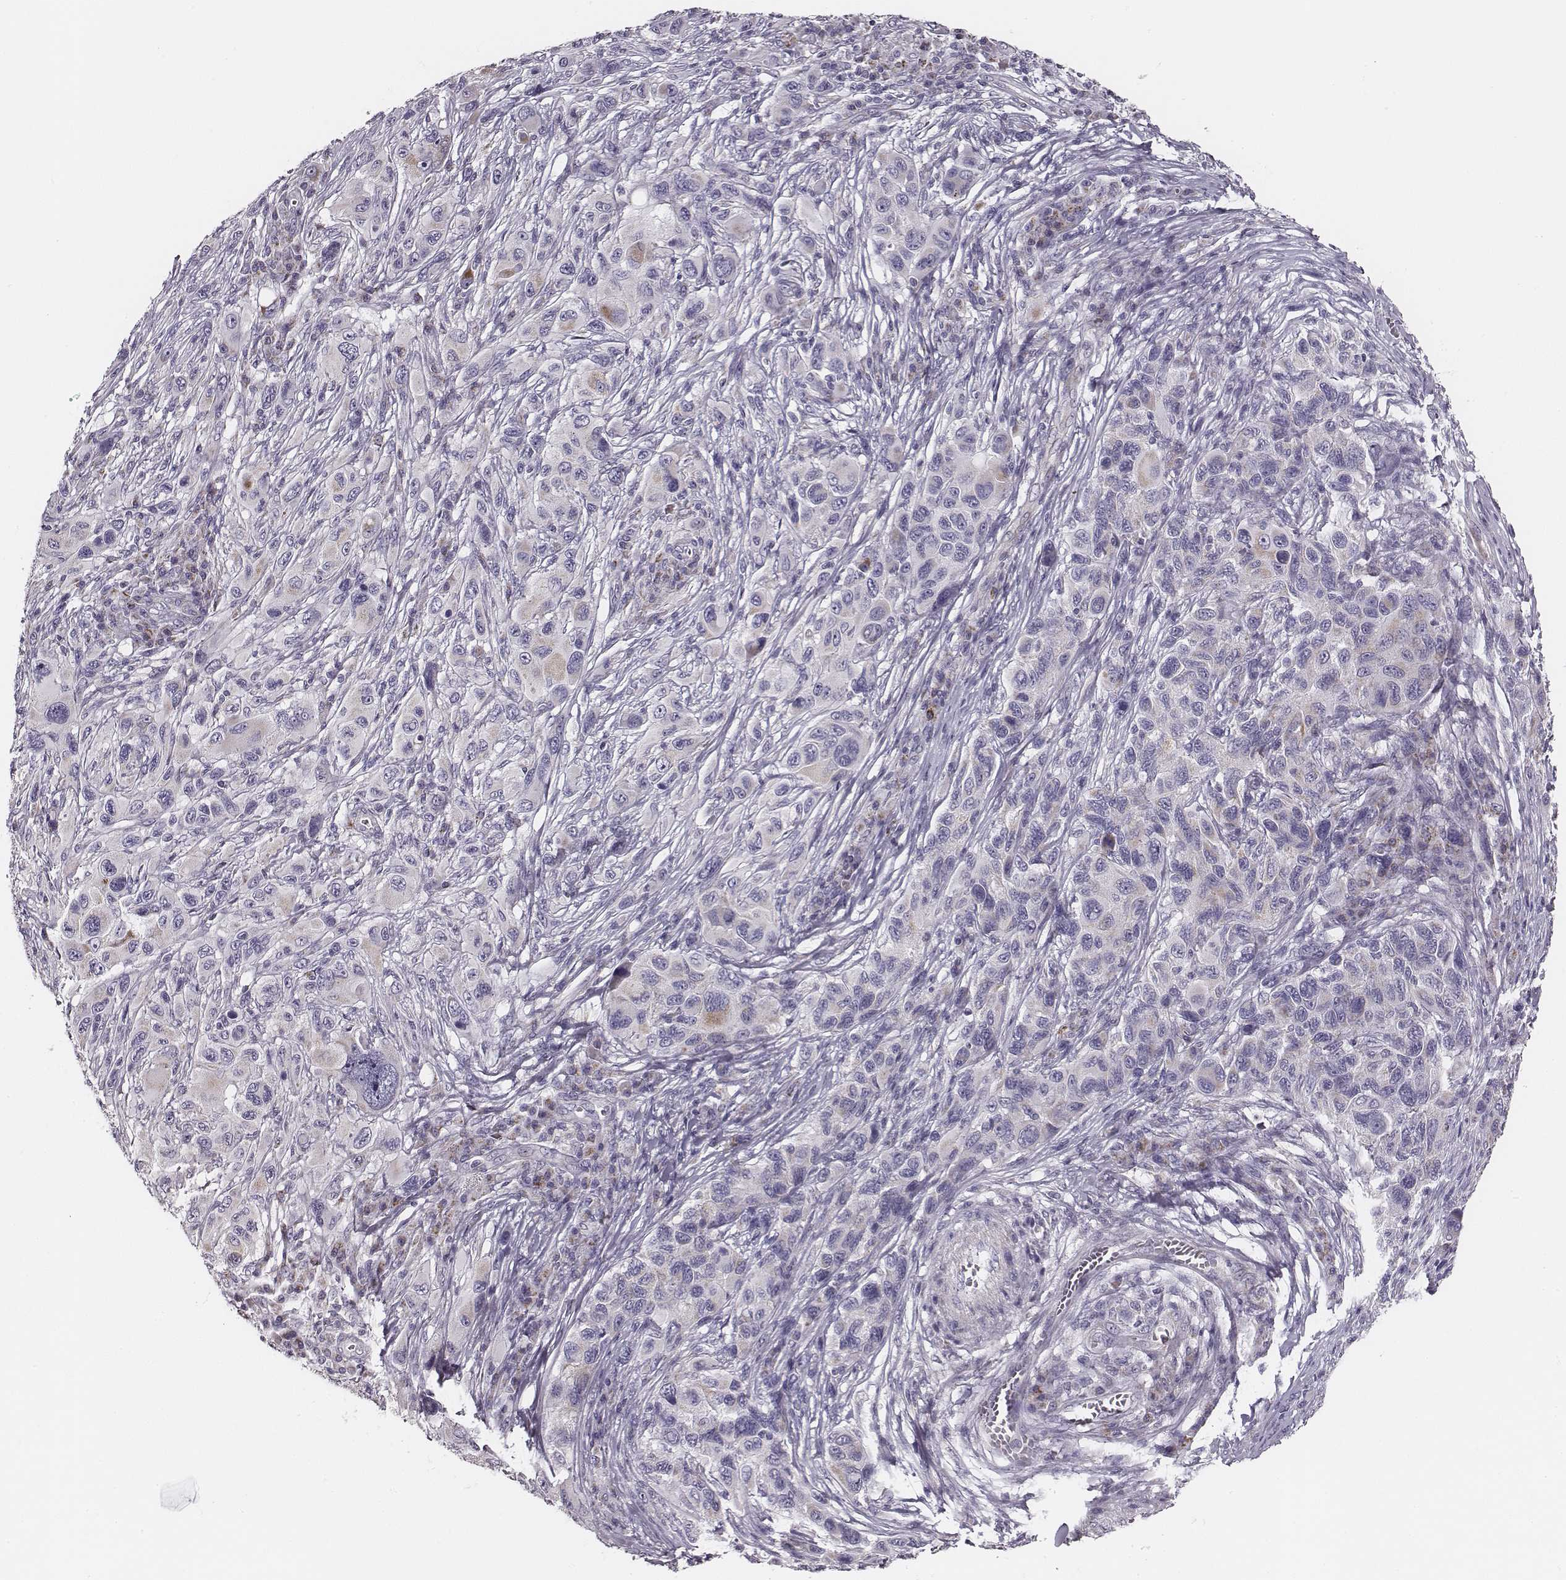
{"staining": {"intensity": "negative", "quantity": "none", "location": "none"}, "tissue": "melanoma", "cell_type": "Tumor cells", "image_type": "cancer", "snomed": [{"axis": "morphology", "description": "Malignant melanoma, NOS"}, {"axis": "topography", "description": "Skin"}], "caption": "The micrograph exhibits no staining of tumor cells in melanoma. (DAB IHC visualized using brightfield microscopy, high magnification).", "gene": "UBL4B", "patient": {"sex": "male", "age": 53}}